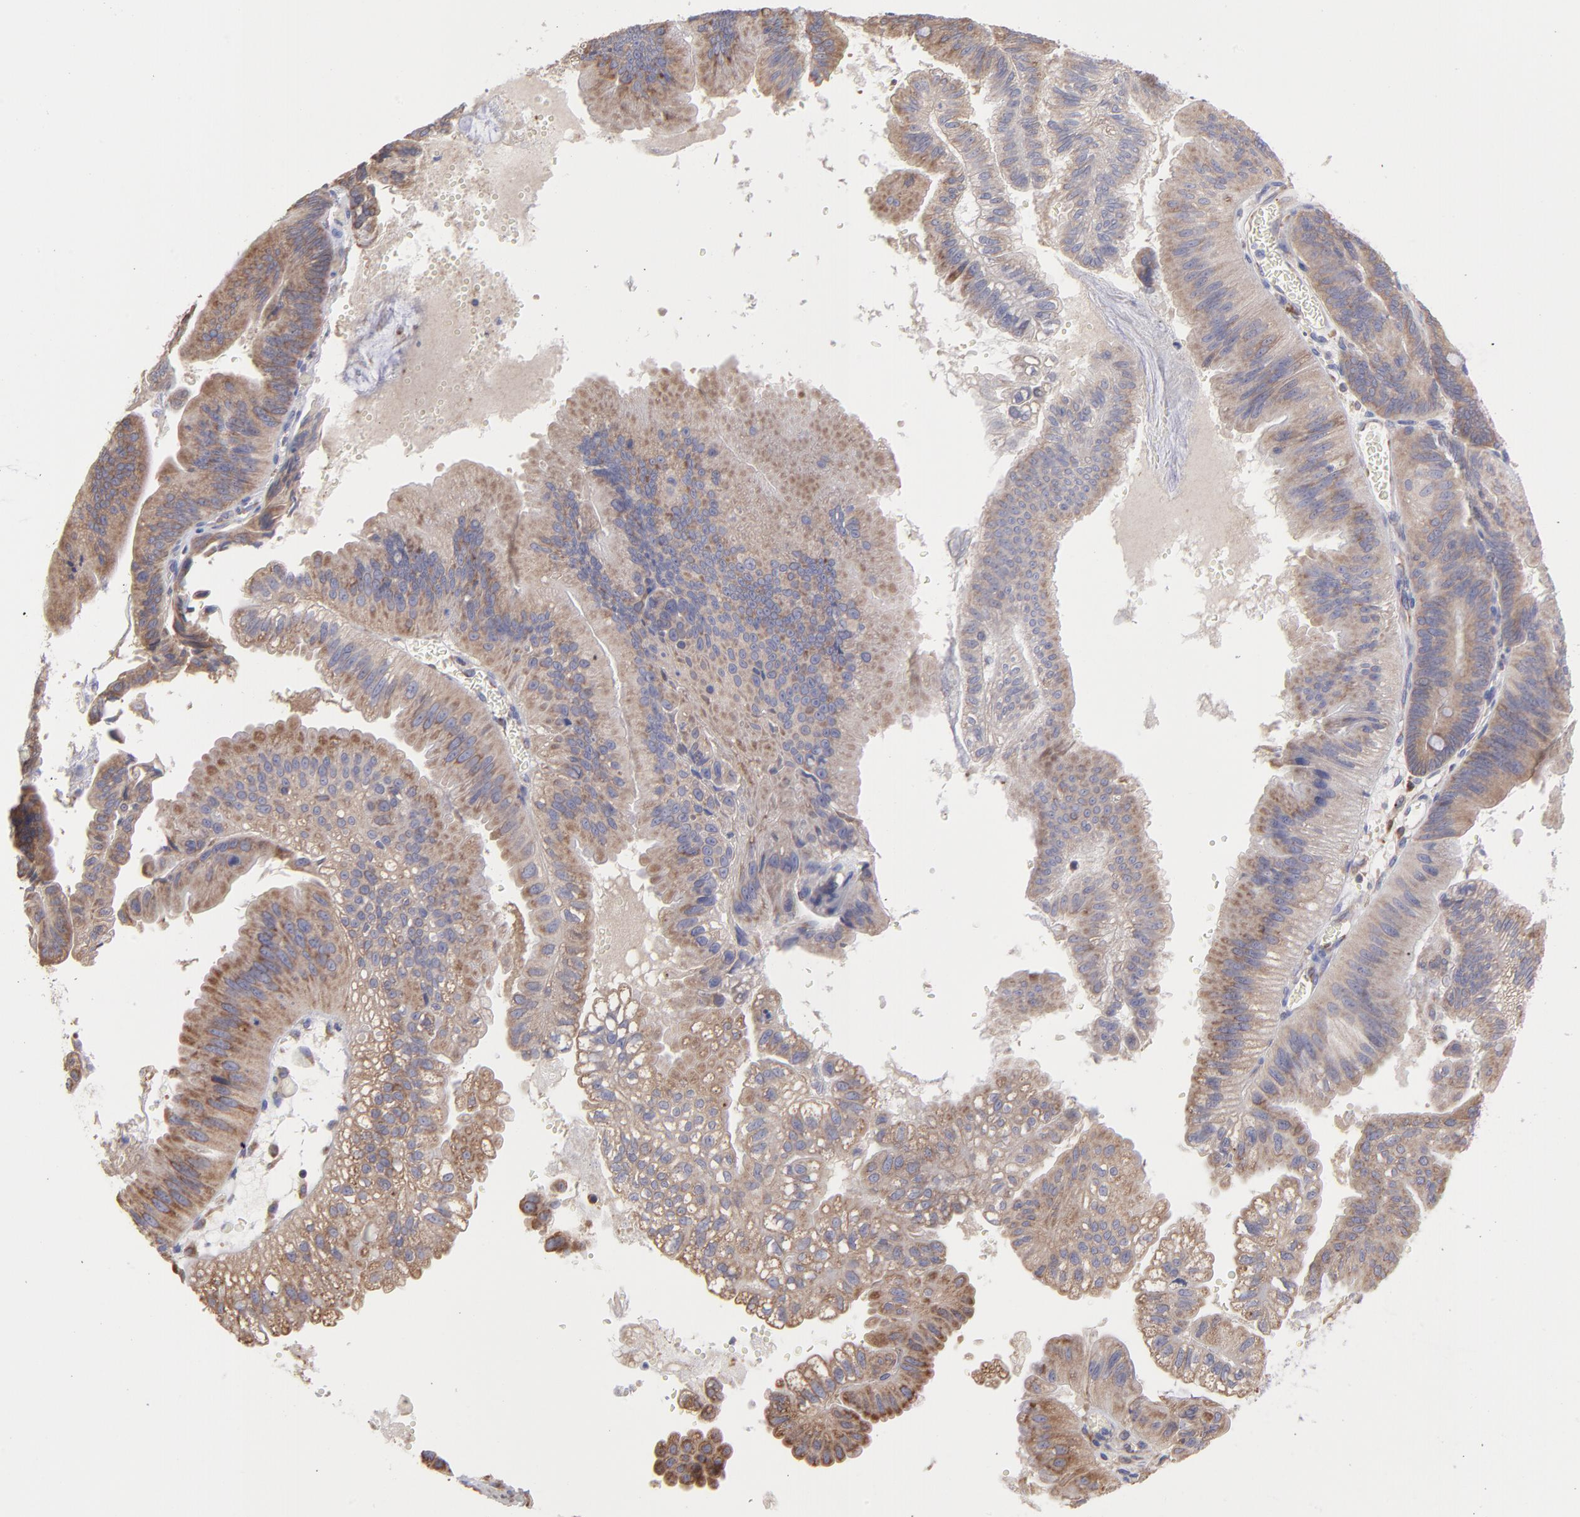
{"staining": {"intensity": "weak", "quantity": ">75%", "location": "cytoplasmic/membranous"}, "tissue": "pancreatic cancer", "cell_type": "Tumor cells", "image_type": "cancer", "snomed": [{"axis": "morphology", "description": "Adenocarcinoma, NOS"}, {"axis": "topography", "description": "Pancreas"}], "caption": "Pancreatic cancer (adenocarcinoma) was stained to show a protein in brown. There is low levels of weak cytoplasmic/membranous positivity in about >75% of tumor cells.", "gene": "RPLP0", "patient": {"sex": "male", "age": 82}}